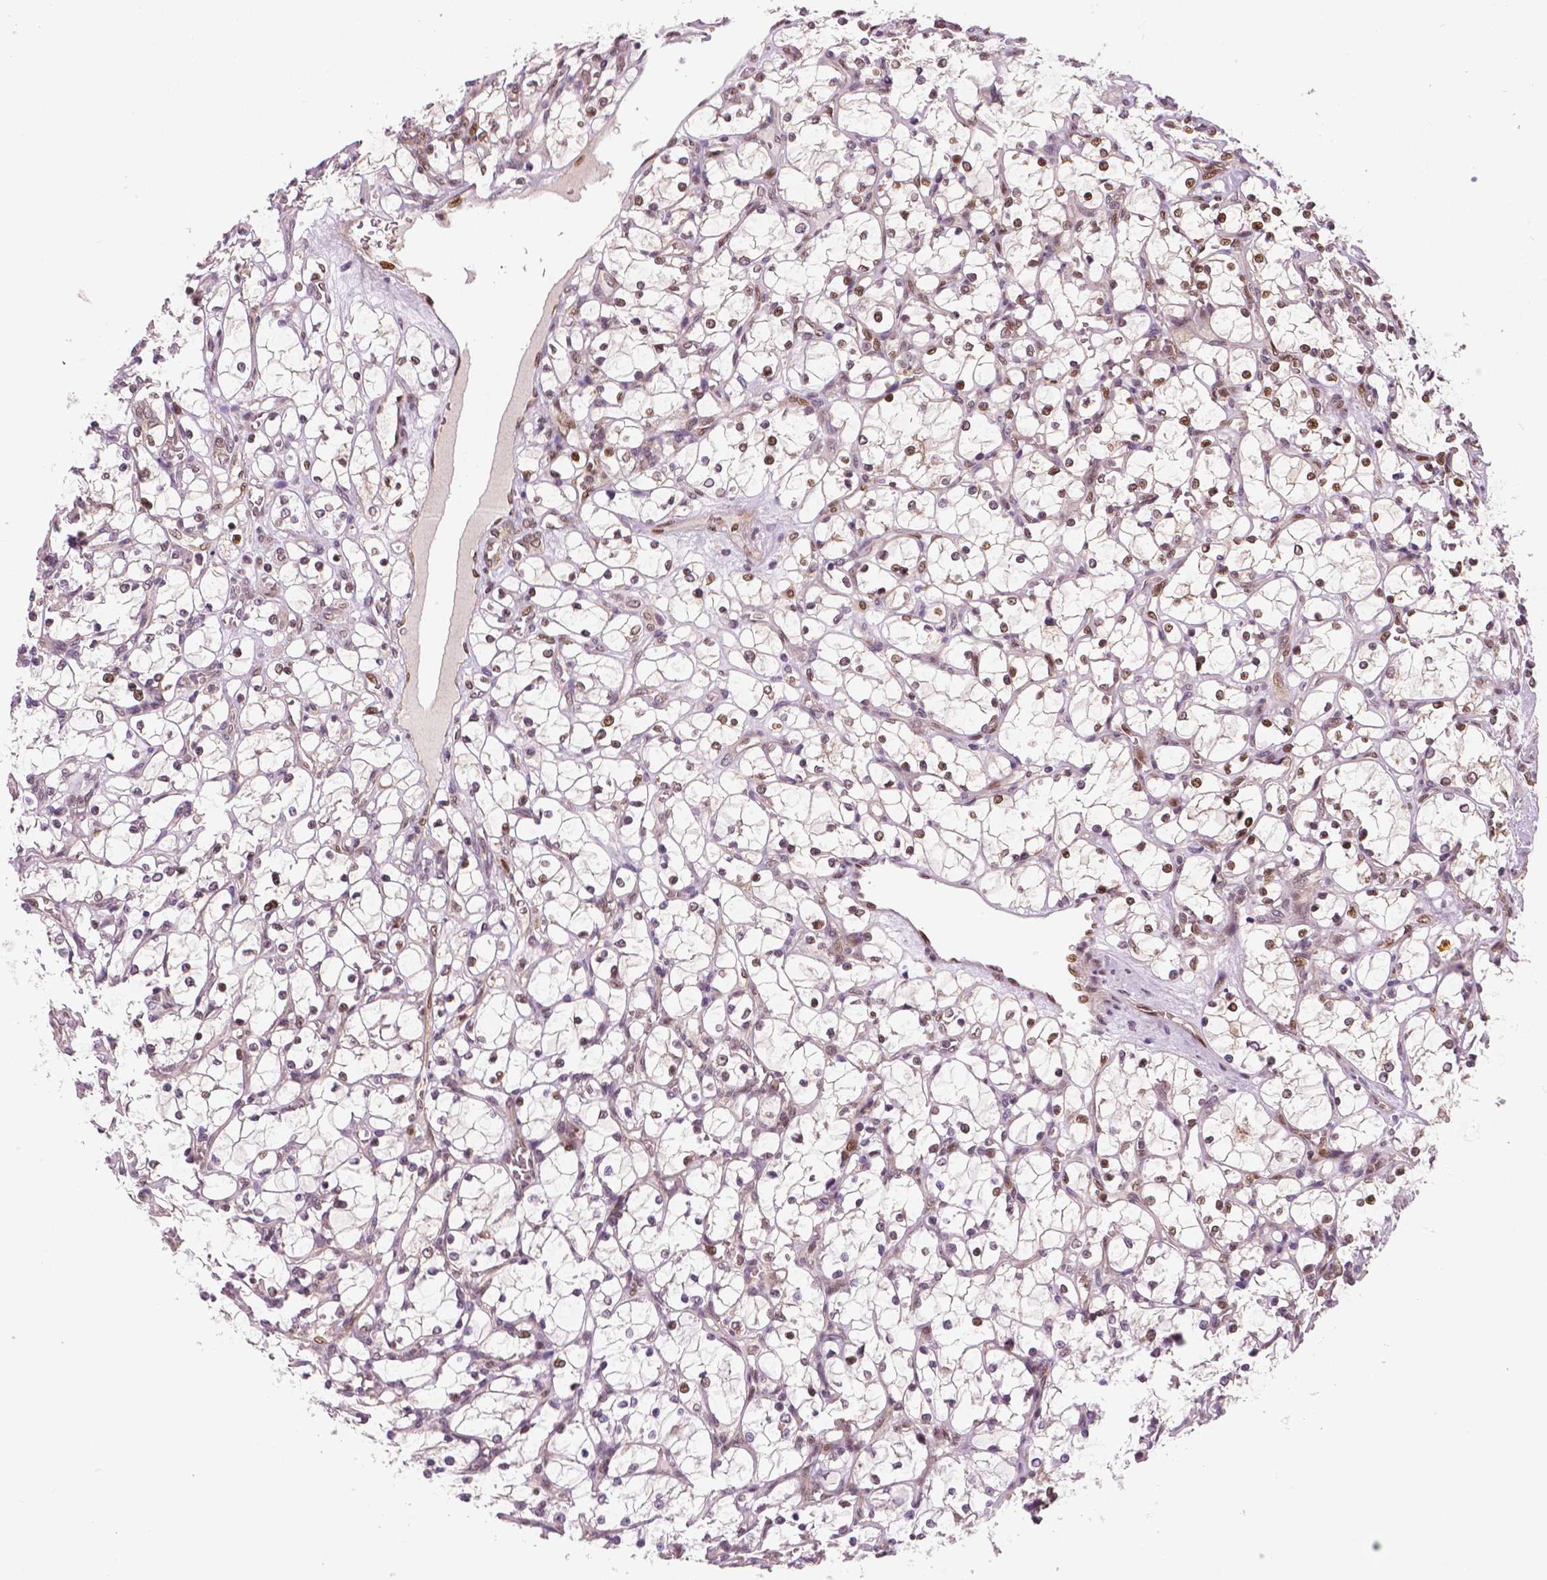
{"staining": {"intensity": "moderate", "quantity": ">75%", "location": "nuclear"}, "tissue": "renal cancer", "cell_type": "Tumor cells", "image_type": "cancer", "snomed": [{"axis": "morphology", "description": "Adenocarcinoma, NOS"}, {"axis": "topography", "description": "Kidney"}], "caption": "A photomicrograph showing moderate nuclear positivity in approximately >75% of tumor cells in adenocarcinoma (renal), as visualized by brown immunohistochemical staining.", "gene": "STAT3", "patient": {"sex": "female", "age": 69}}